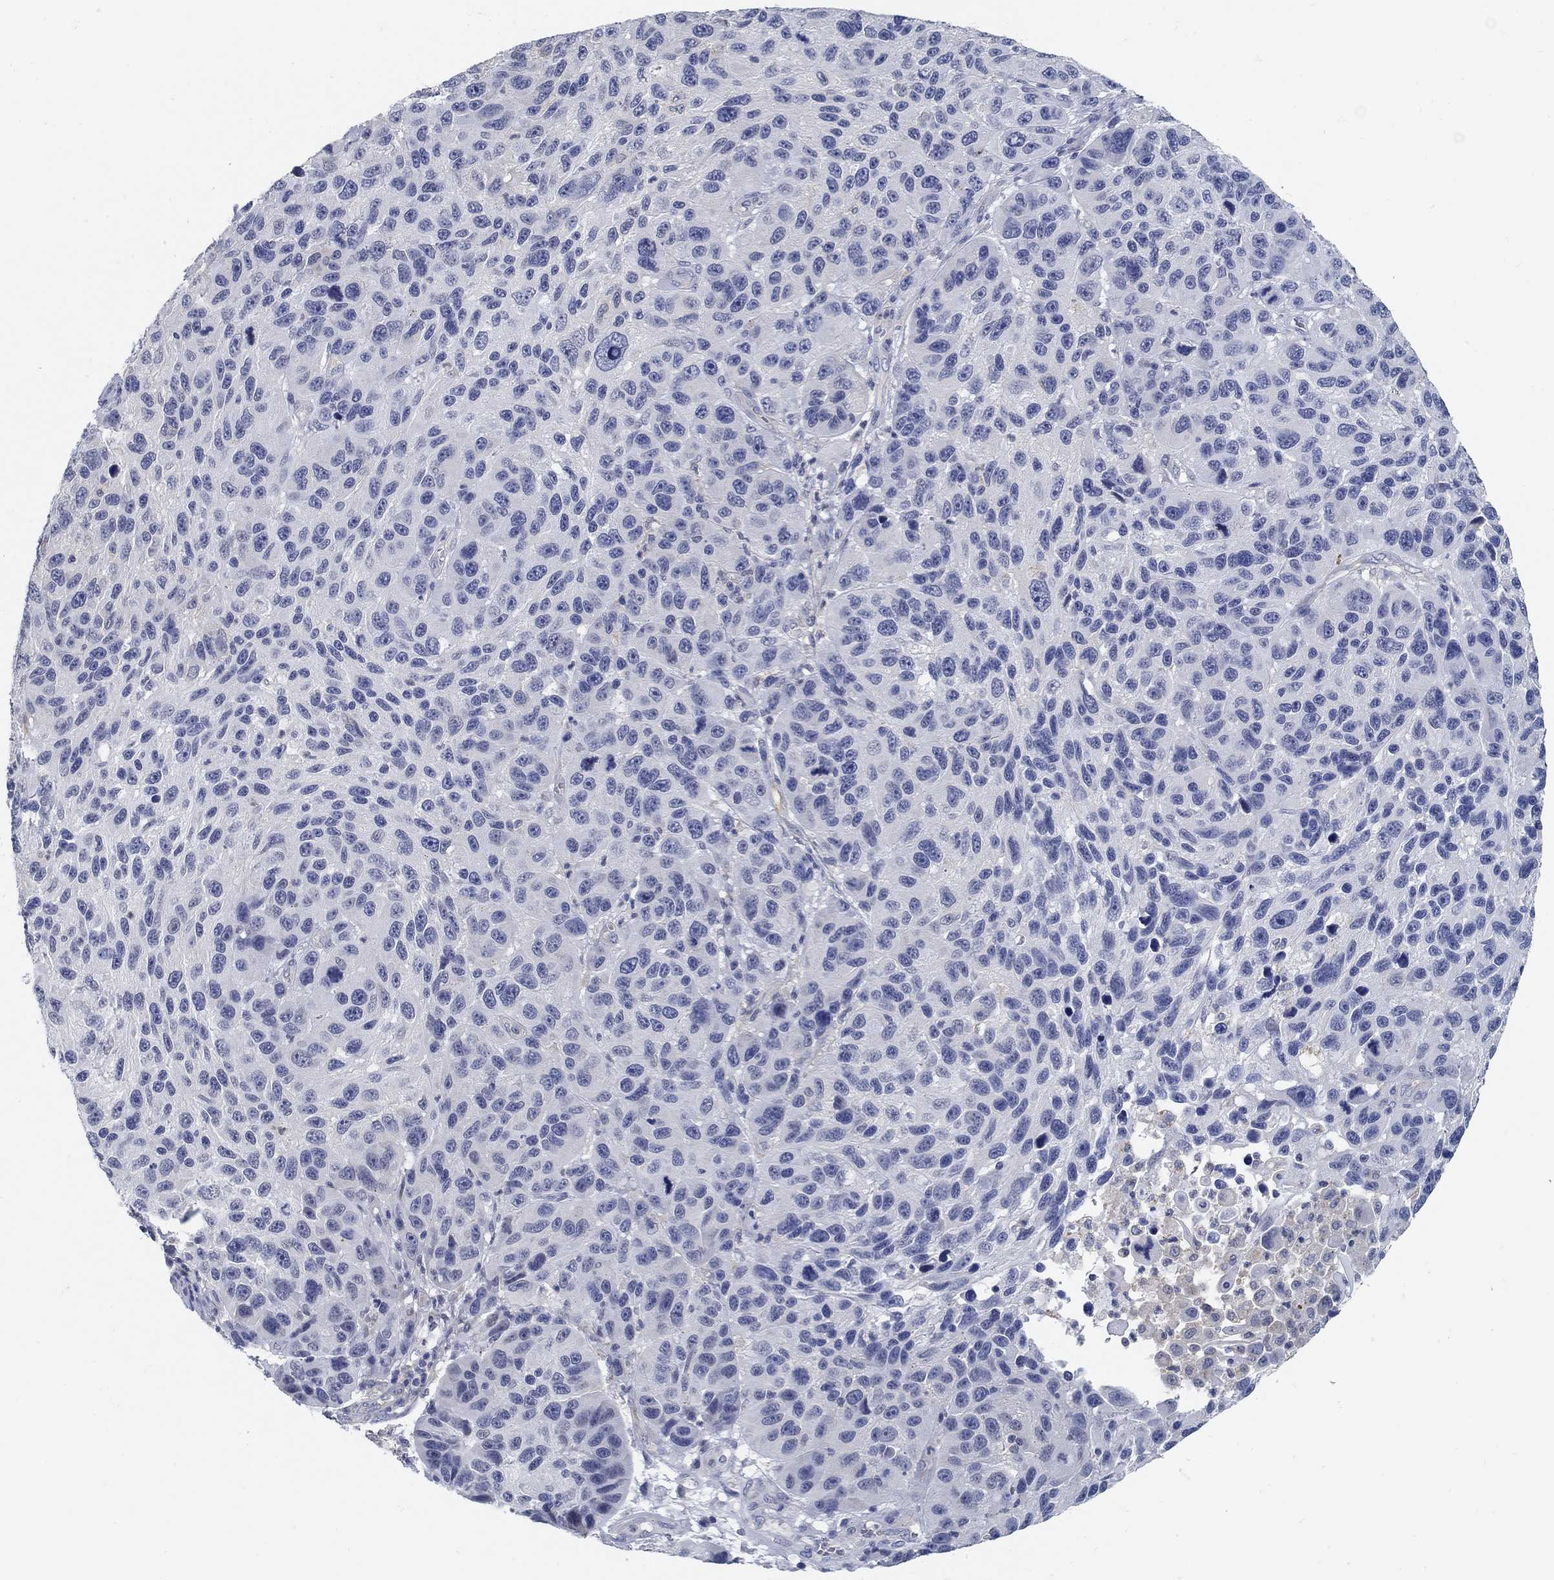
{"staining": {"intensity": "negative", "quantity": "none", "location": "none"}, "tissue": "melanoma", "cell_type": "Tumor cells", "image_type": "cancer", "snomed": [{"axis": "morphology", "description": "Malignant melanoma, NOS"}, {"axis": "topography", "description": "Skin"}], "caption": "There is no significant positivity in tumor cells of melanoma. (IHC, brightfield microscopy, high magnification).", "gene": "PCDH11X", "patient": {"sex": "male", "age": 53}}